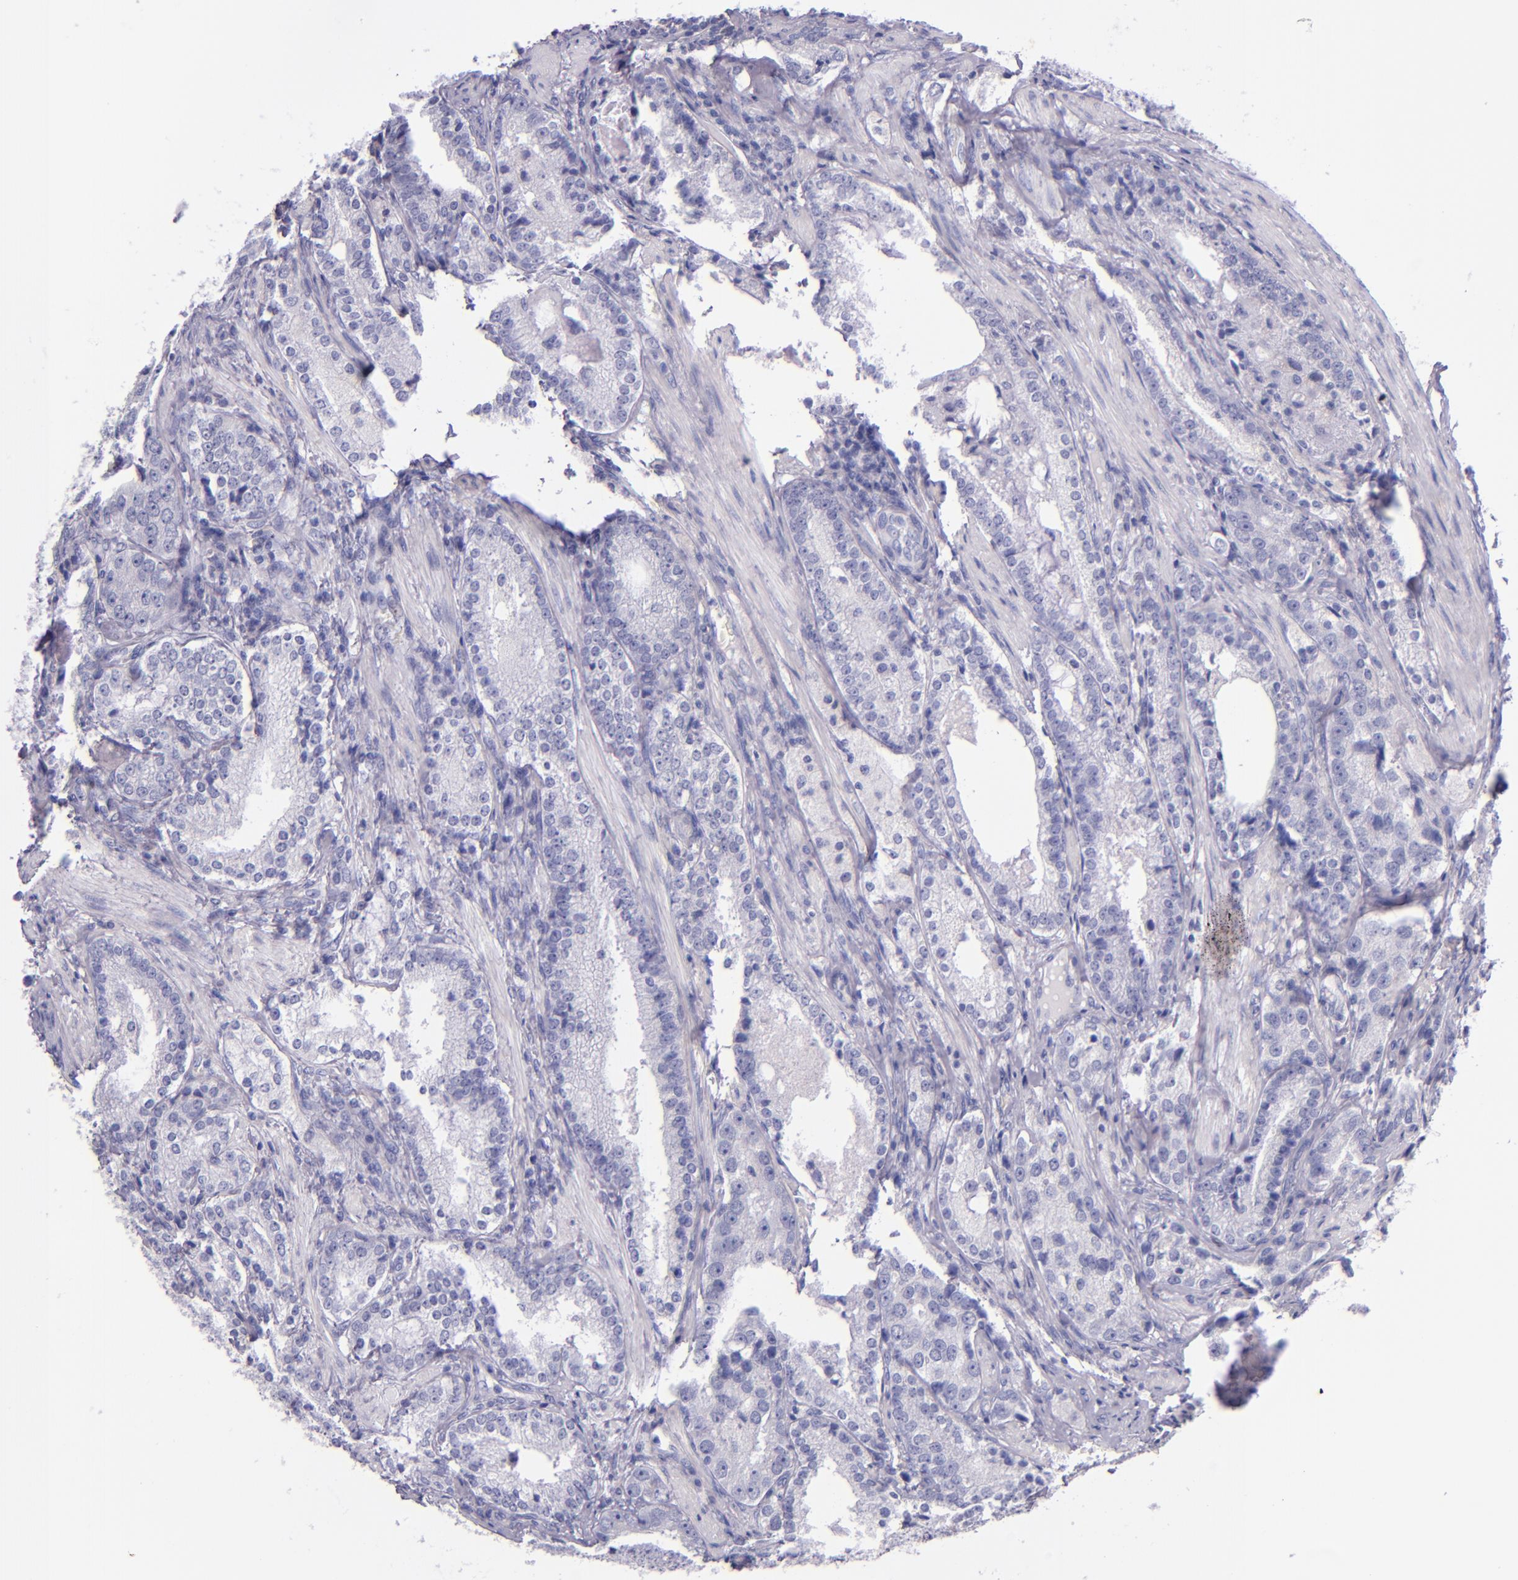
{"staining": {"intensity": "negative", "quantity": "none", "location": "none"}, "tissue": "prostate cancer", "cell_type": "Tumor cells", "image_type": "cancer", "snomed": [{"axis": "morphology", "description": "Adenocarcinoma, High grade"}, {"axis": "topography", "description": "Prostate"}], "caption": "There is no significant positivity in tumor cells of prostate adenocarcinoma (high-grade).", "gene": "IRF4", "patient": {"sex": "male", "age": 63}}